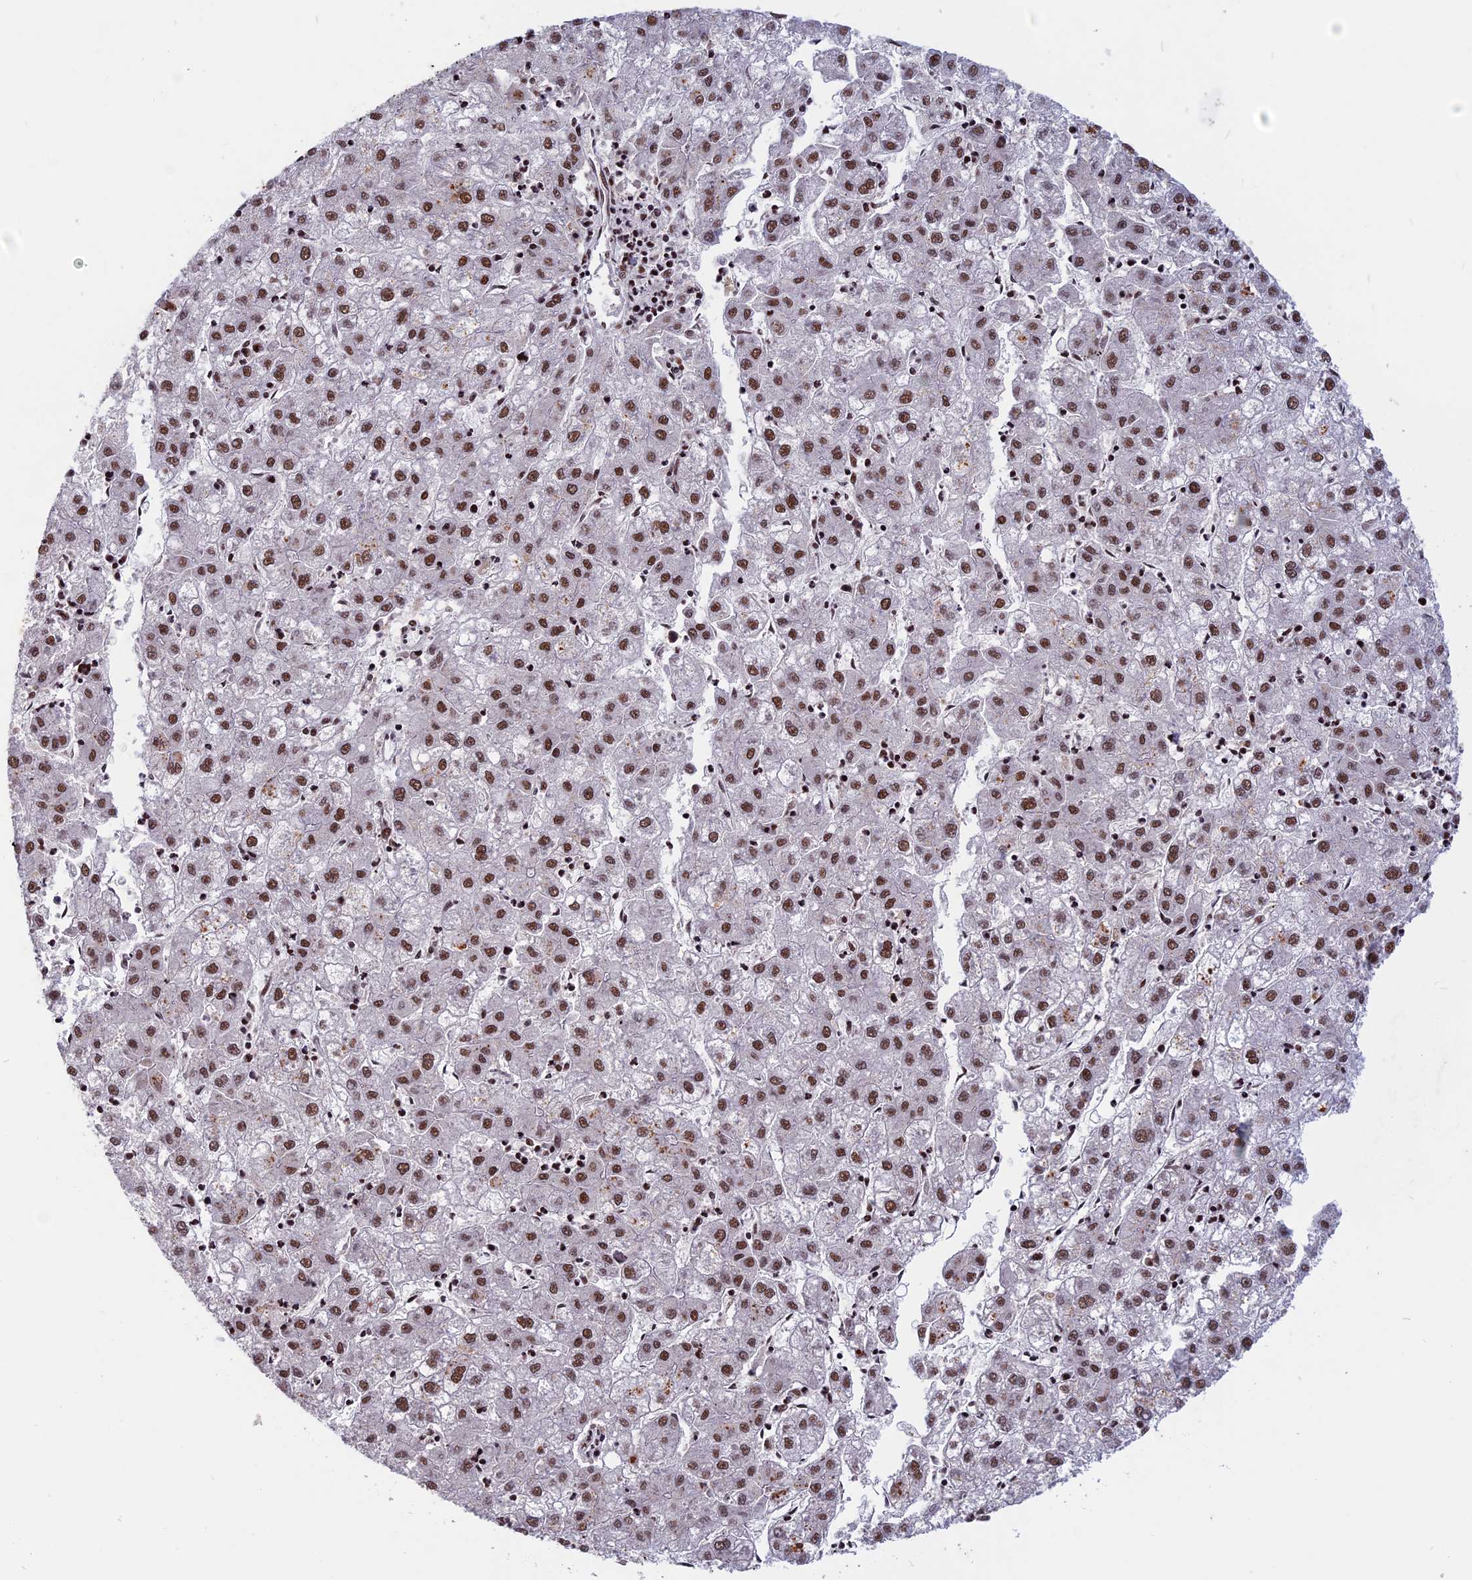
{"staining": {"intensity": "moderate", "quantity": ">75%", "location": "nuclear"}, "tissue": "liver cancer", "cell_type": "Tumor cells", "image_type": "cancer", "snomed": [{"axis": "morphology", "description": "Carcinoma, Hepatocellular, NOS"}, {"axis": "topography", "description": "Liver"}], "caption": "This is a histology image of immunohistochemistry staining of liver cancer, which shows moderate expression in the nuclear of tumor cells.", "gene": "CDC7", "patient": {"sex": "male", "age": 72}}